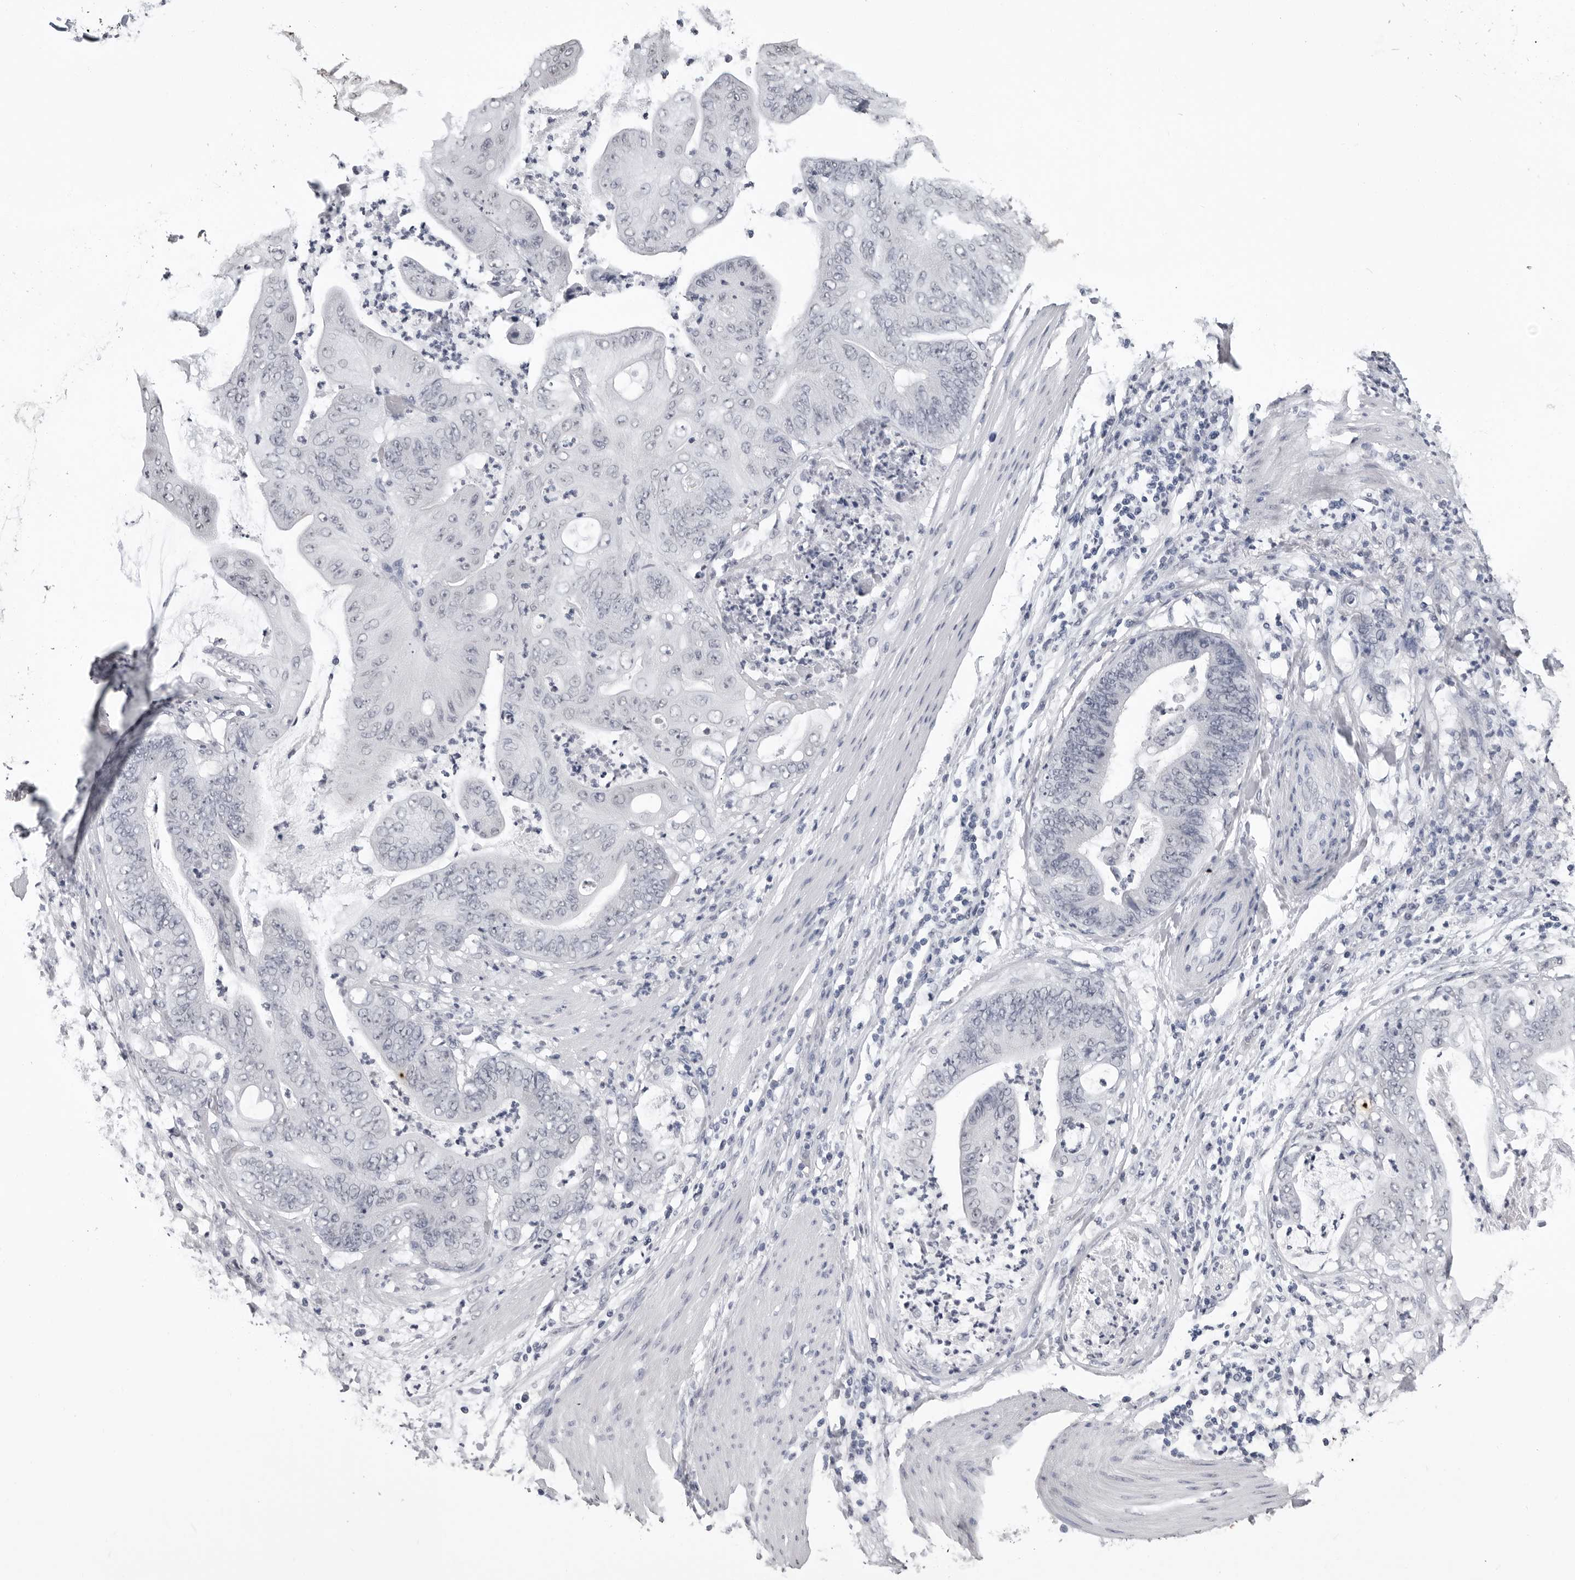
{"staining": {"intensity": "negative", "quantity": "none", "location": "none"}, "tissue": "stomach cancer", "cell_type": "Tumor cells", "image_type": "cancer", "snomed": [{"axis": "morphology", "description": "Adenocarcinoma, NOS"}, {"axis": "topography", "description": "Stomach"}], "caption": "Immunohistochemical staining of stomach cancer (adenocarcinoma) demonstrates no significant positivity in tumor cells. (DAB immunohistochemistry, high magnification).", "gene": "HEPACAM", "patient": {"sex": "female", "age": 73}}